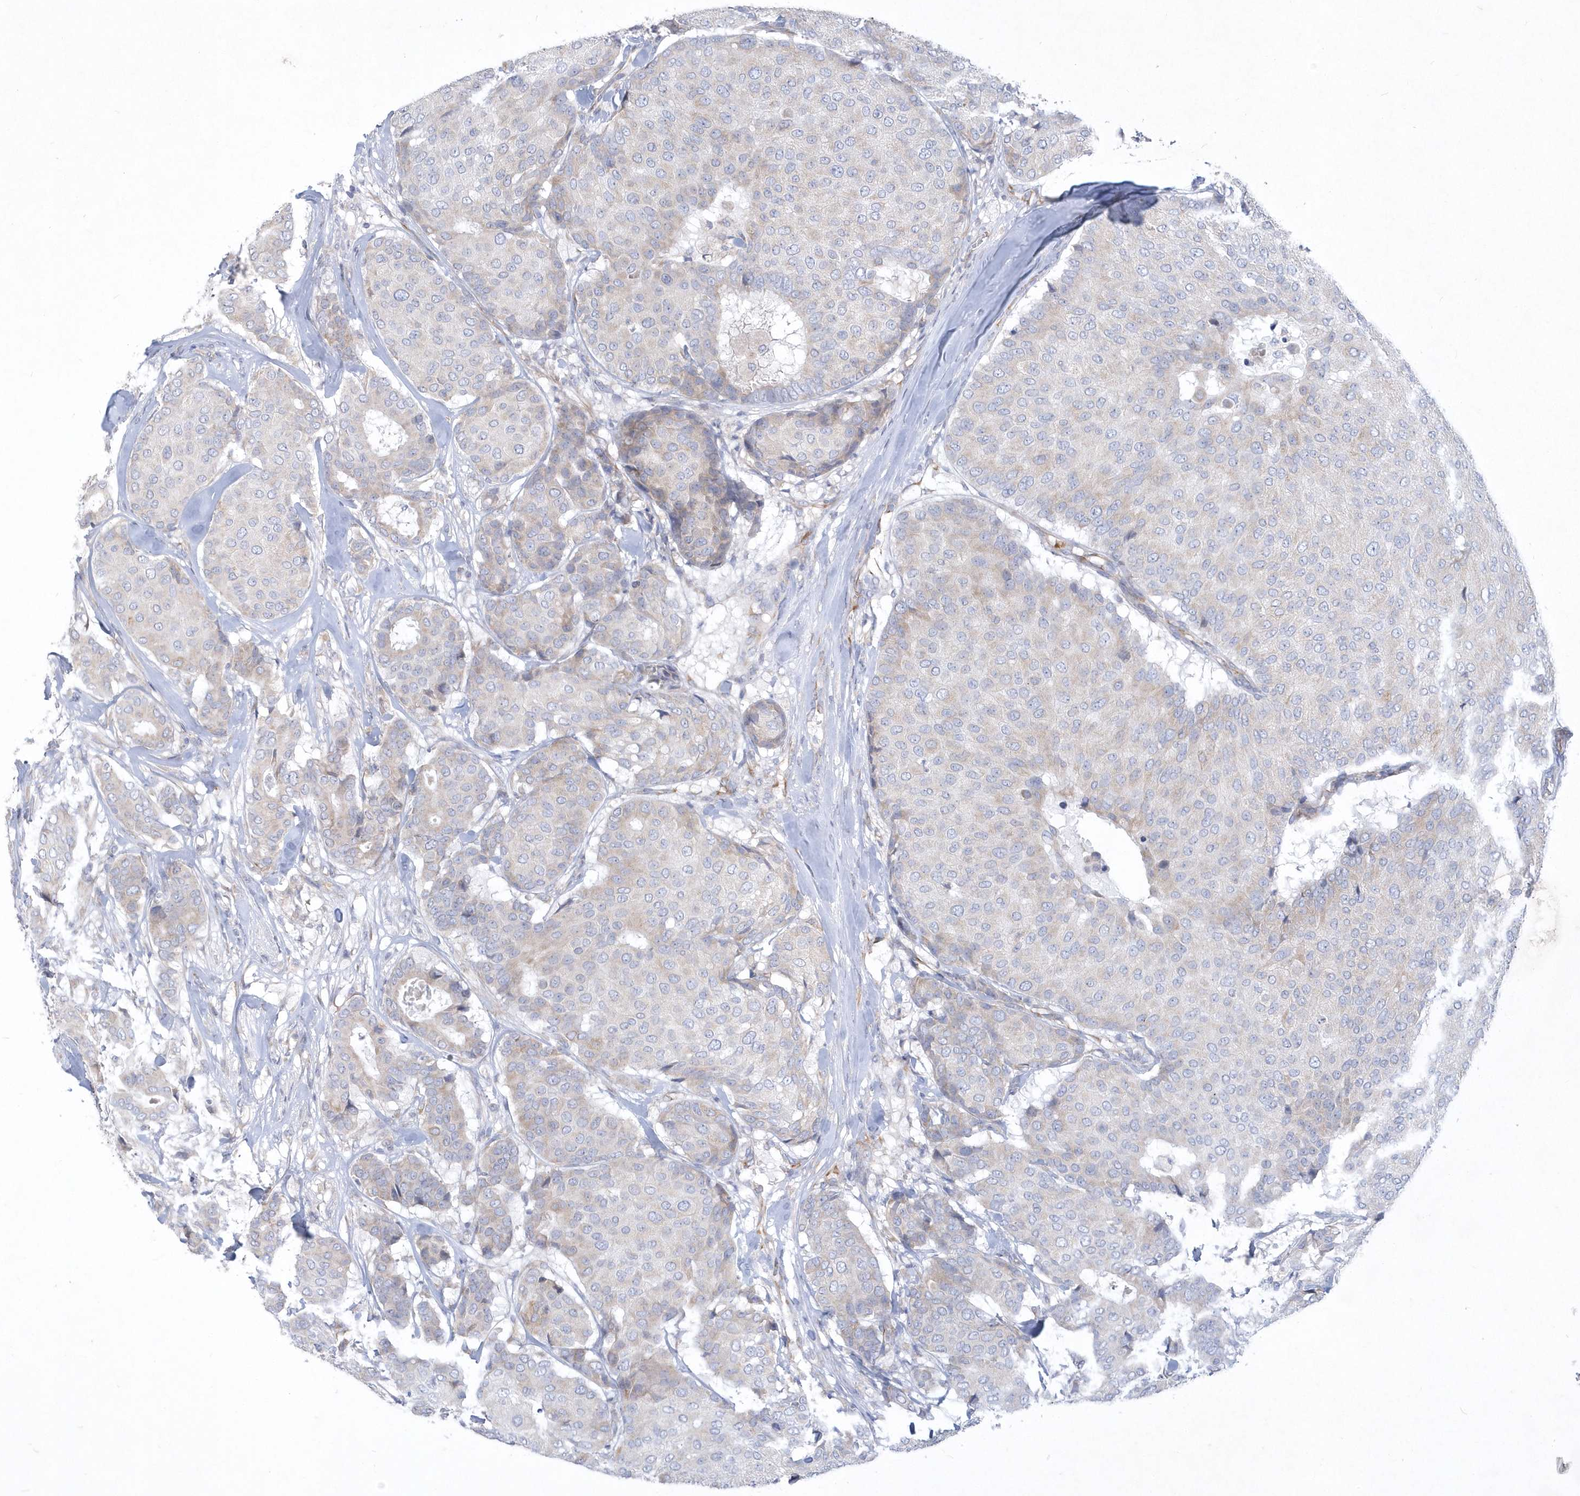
{"staining": {"intensity": "negative", "quantity": "none", "location": "none"}, "tissue": "breast cancer", "cell_type": "Tumor cells", "image_type": "cancer", "snomed": [{"axis": "morphology", "description": "Duct carcinoma"}, {"axis": "topography", "description": "Breast"}], "caption": "Breast cancer stained for a protein using immunohistochemistry demonstrates no positivity tumor cells.", "gene": "DGAT1", "patient": {"sex": "female", "age": 75}}